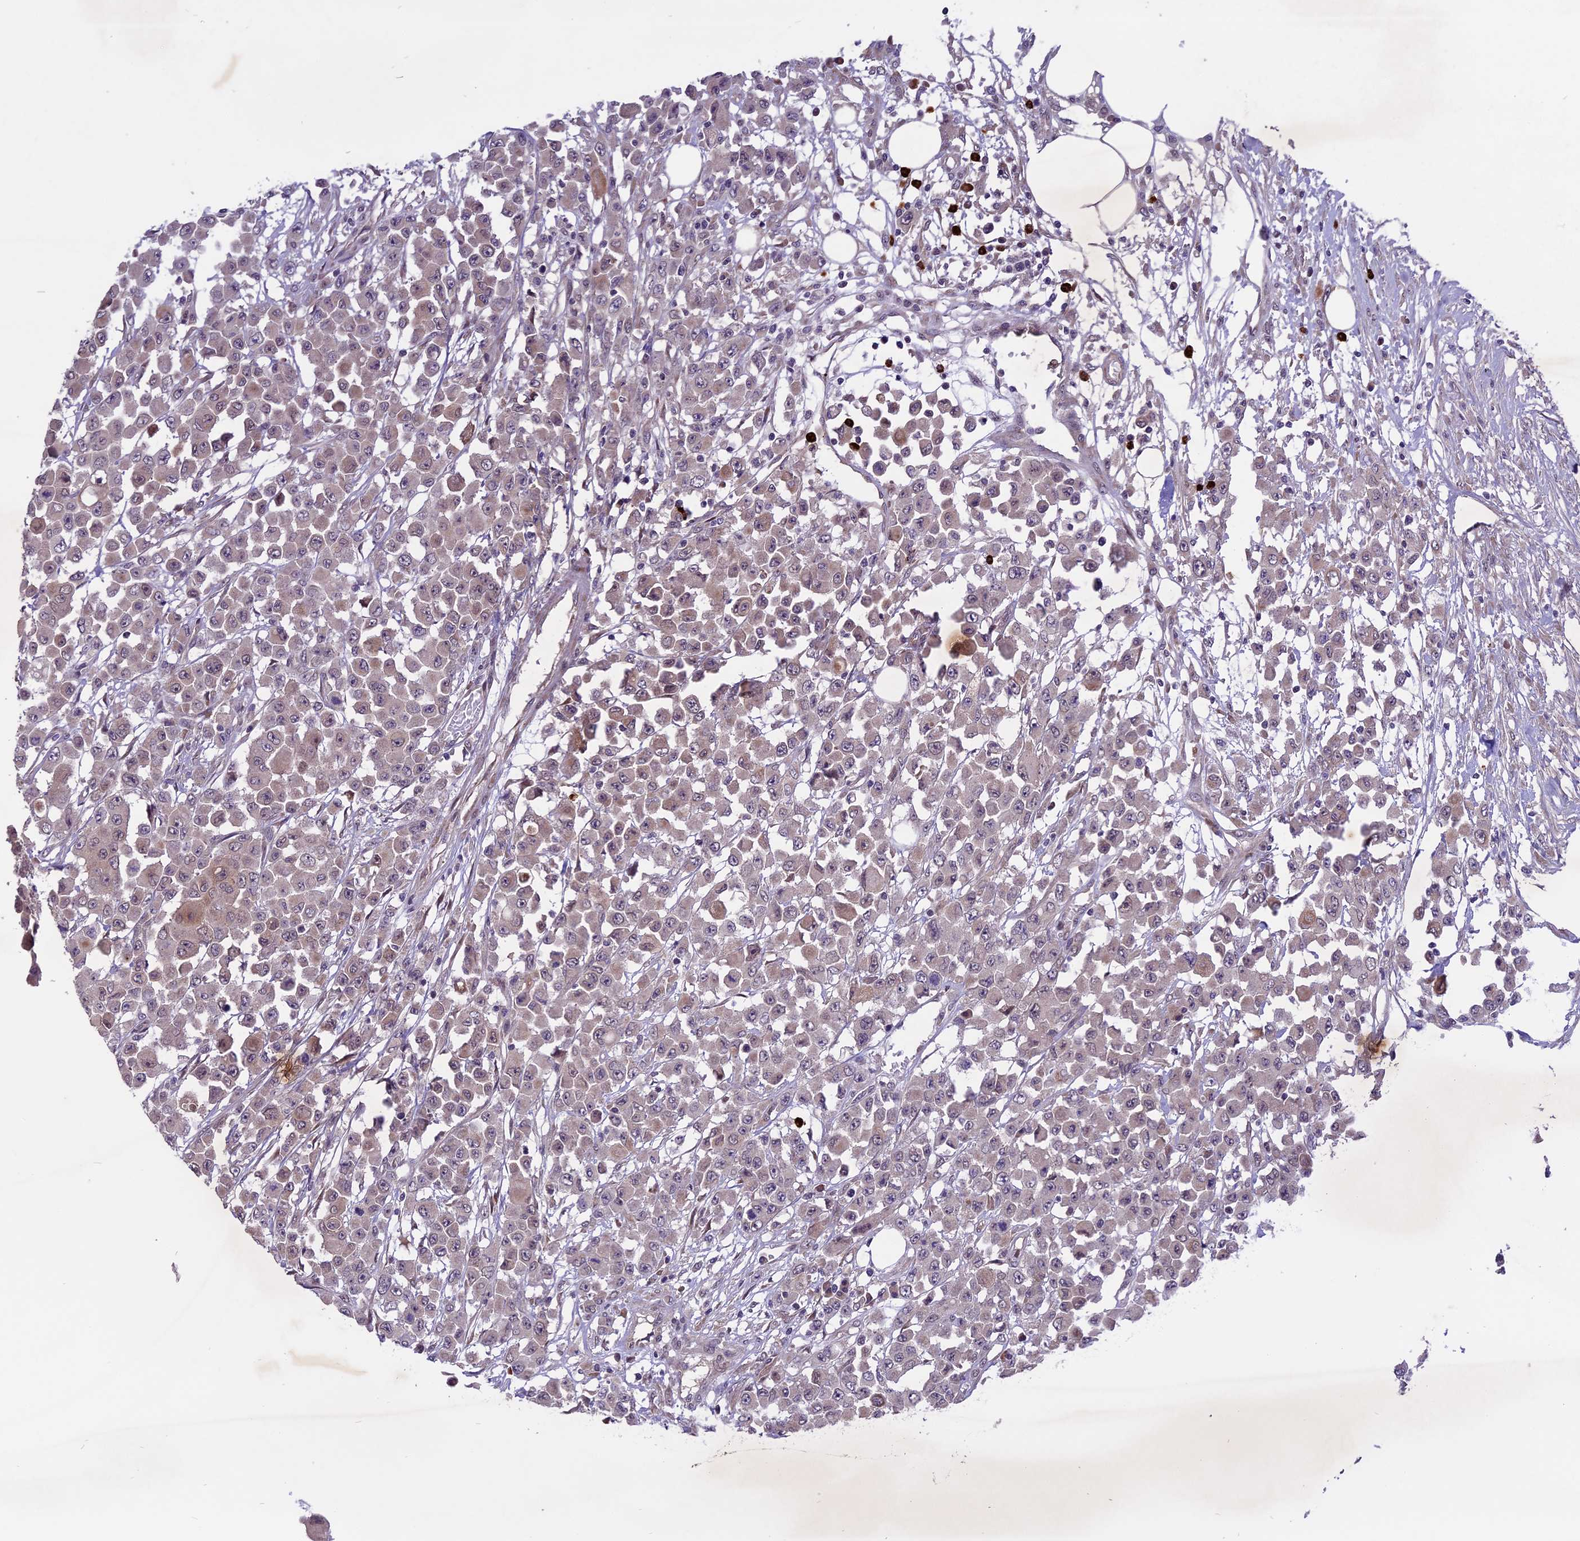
{"staining": {"intensity": "weak", "quantity": "25%-75%", "location": "cytoplasmic/membranous"}, "tissue": "colorectal cancer", "cell_type": "Tumor cells", "image_type": "cancer", "snomed": [{"axis": "morphology", "description": "Adenocarcinoma, NOS"}, {"axis": "topography", "description": "Colon"}], "caption": "Immunohistochemical staining of human adenocarcinoma (colorectal) displays low levels of weak cytoplasmic/membranous staining in about 25%-75% of tumor cells.", "gene": "SPRED1", "patient": {"sex": "male", "age": 51}}